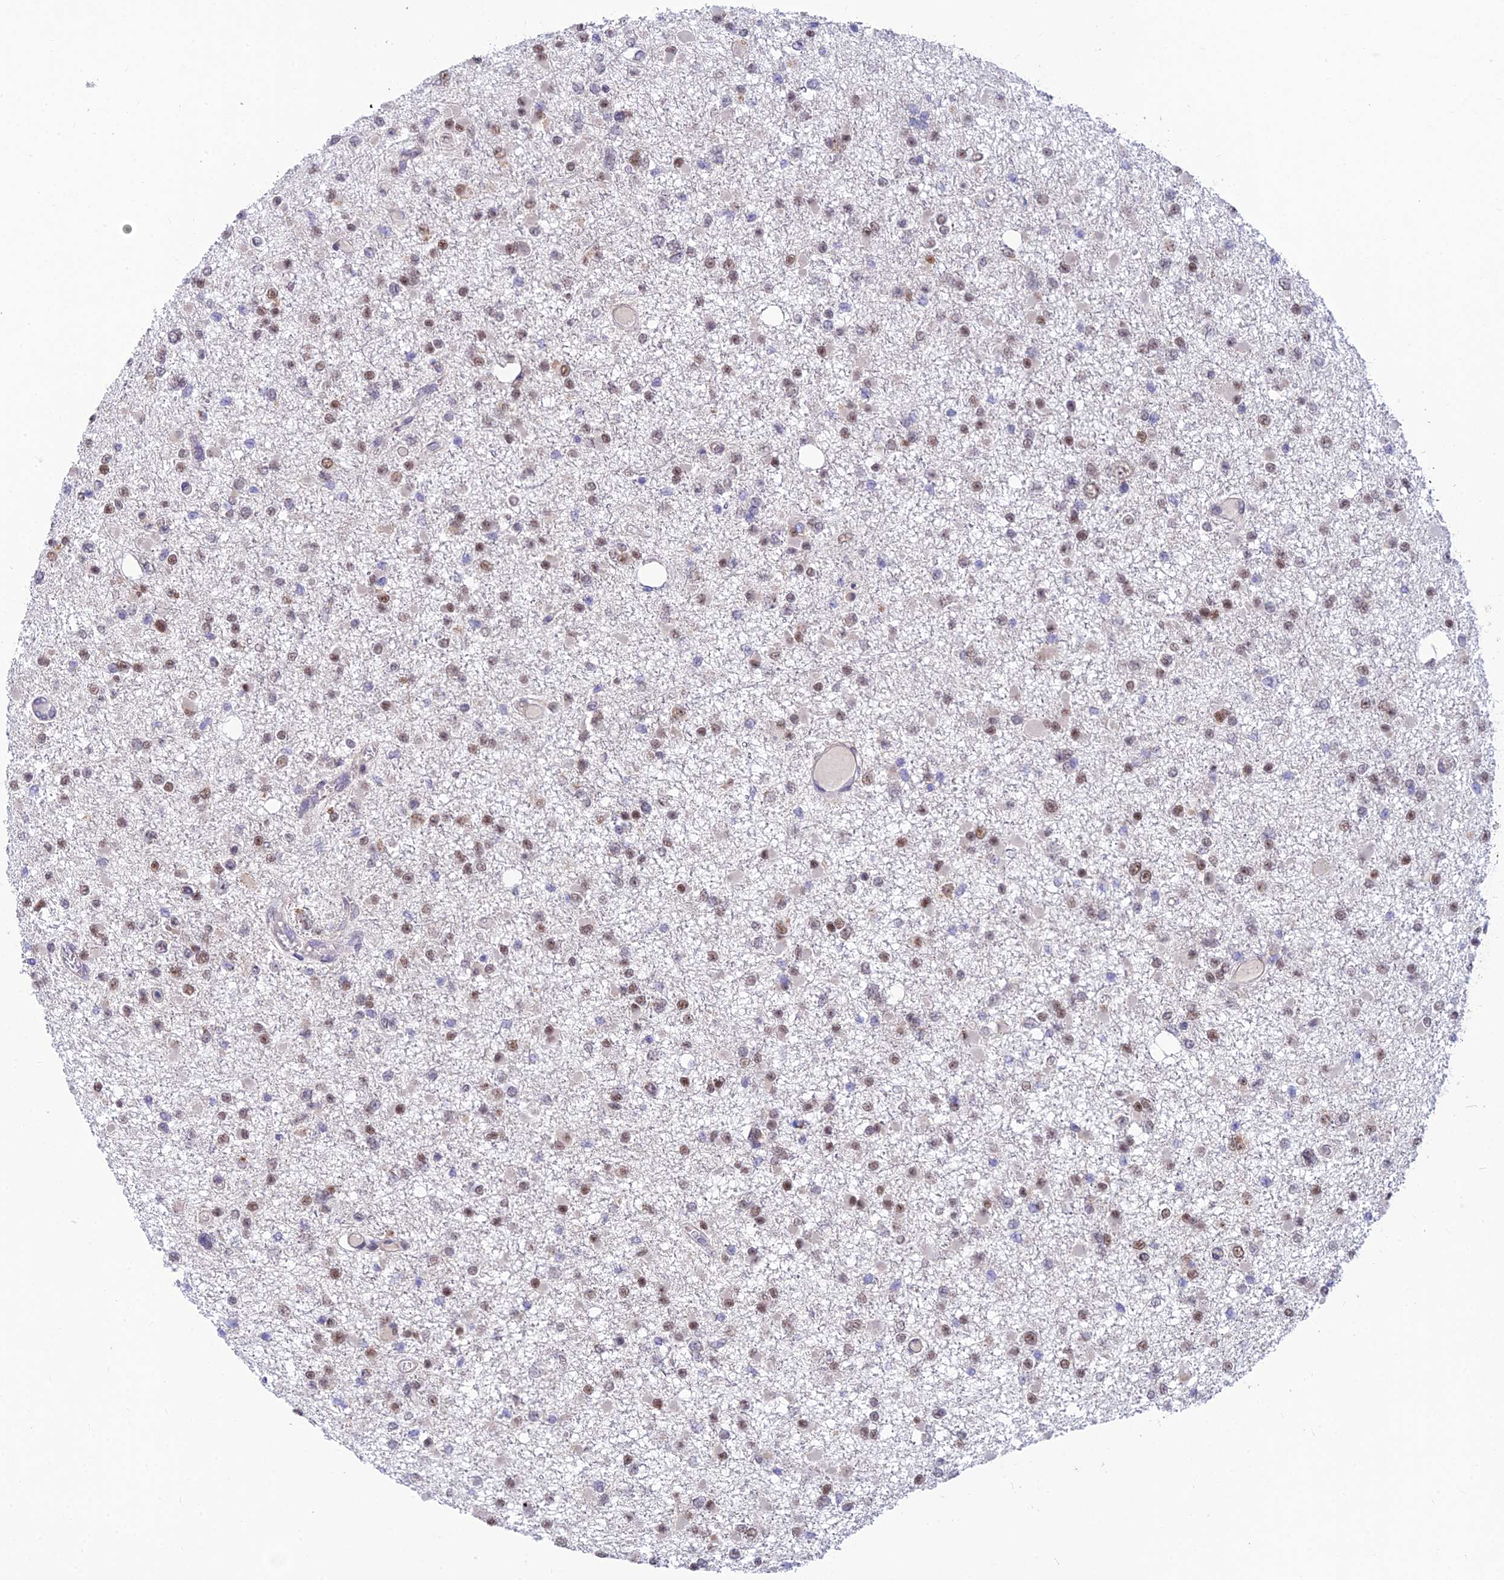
{"staining": {"intensity": "moderate", "quantity": "25%-75%", "location": "nuclear"}, "tissue": "glioma", "cell_type": "Tumor cells", "image_type": "cancer", "snomed": [{"axis": "morphology", "description": "Glioma, malignant, Low grade"}, {"axis": "topography", "description": "Brain"}], "caption": "Glioma stained with DAB (3,3'-diaminobenzidine) immunohistochemistry reveals medium levels of moderate nuclear expression in about 25%-75% of tumor cells.", "gene": "C2orf49", "patient": {"sex": "female", "age": 22}}